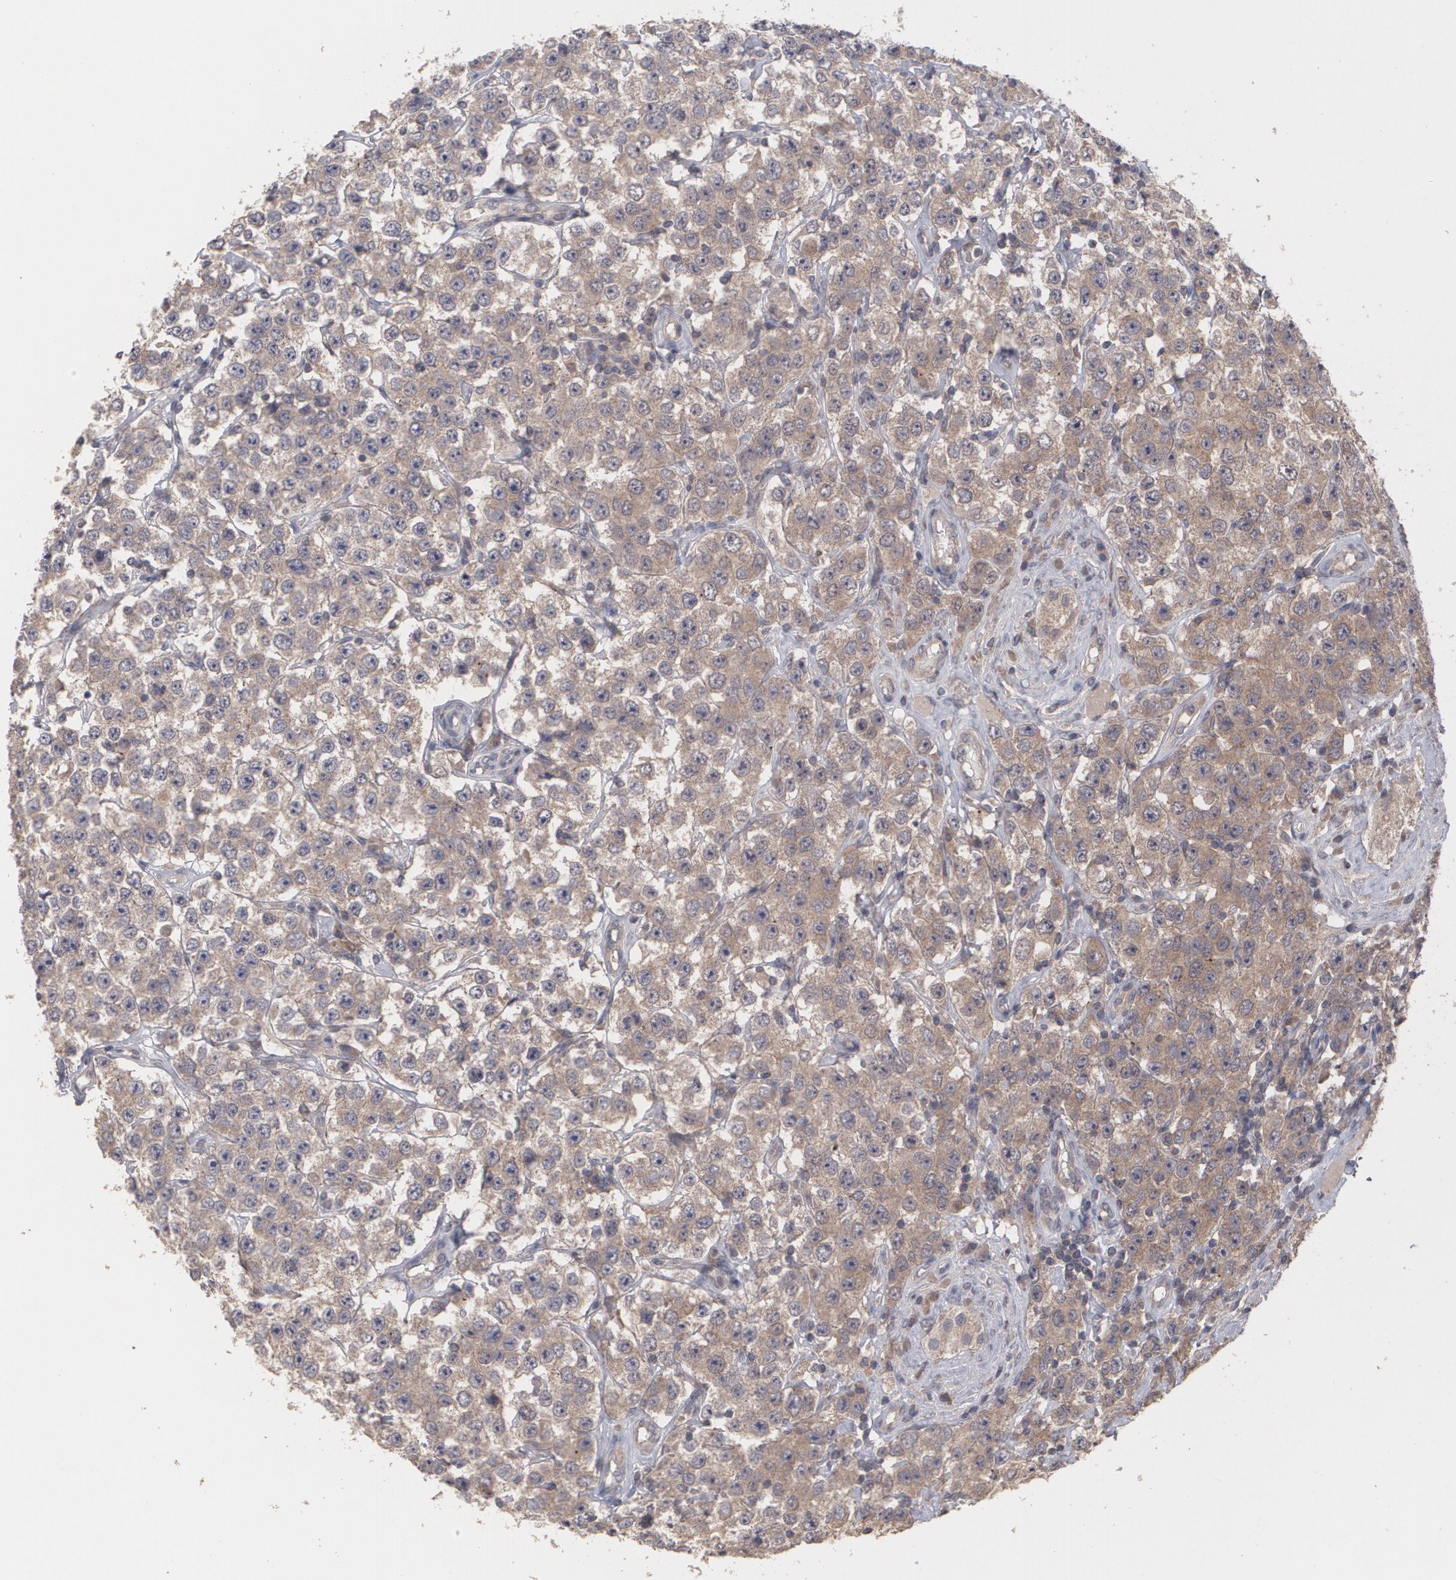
{"staining": {"intensity": "moderate", "quantity": ">75%", "location": "cytoplasmic/membranous"}, "tissue": "testis cancer", "cell_type": "Tumor cells", "image_type": "cancer", "snomed": [{"axis": "morphology", "description": "Seminoma, NOS"}, {"axis": "topography", "description": "Testis"}], "caption": "Protein analysis of seminoma (testis) tissue reveals moderate cytoplasmic/membranous expression in approximately >75% of tumor cells. (brown staining indicates protein expression, while blue staining denotes nuclei).", "gene": "ARF6", "patient": {"sex": "male", "age": 52}}